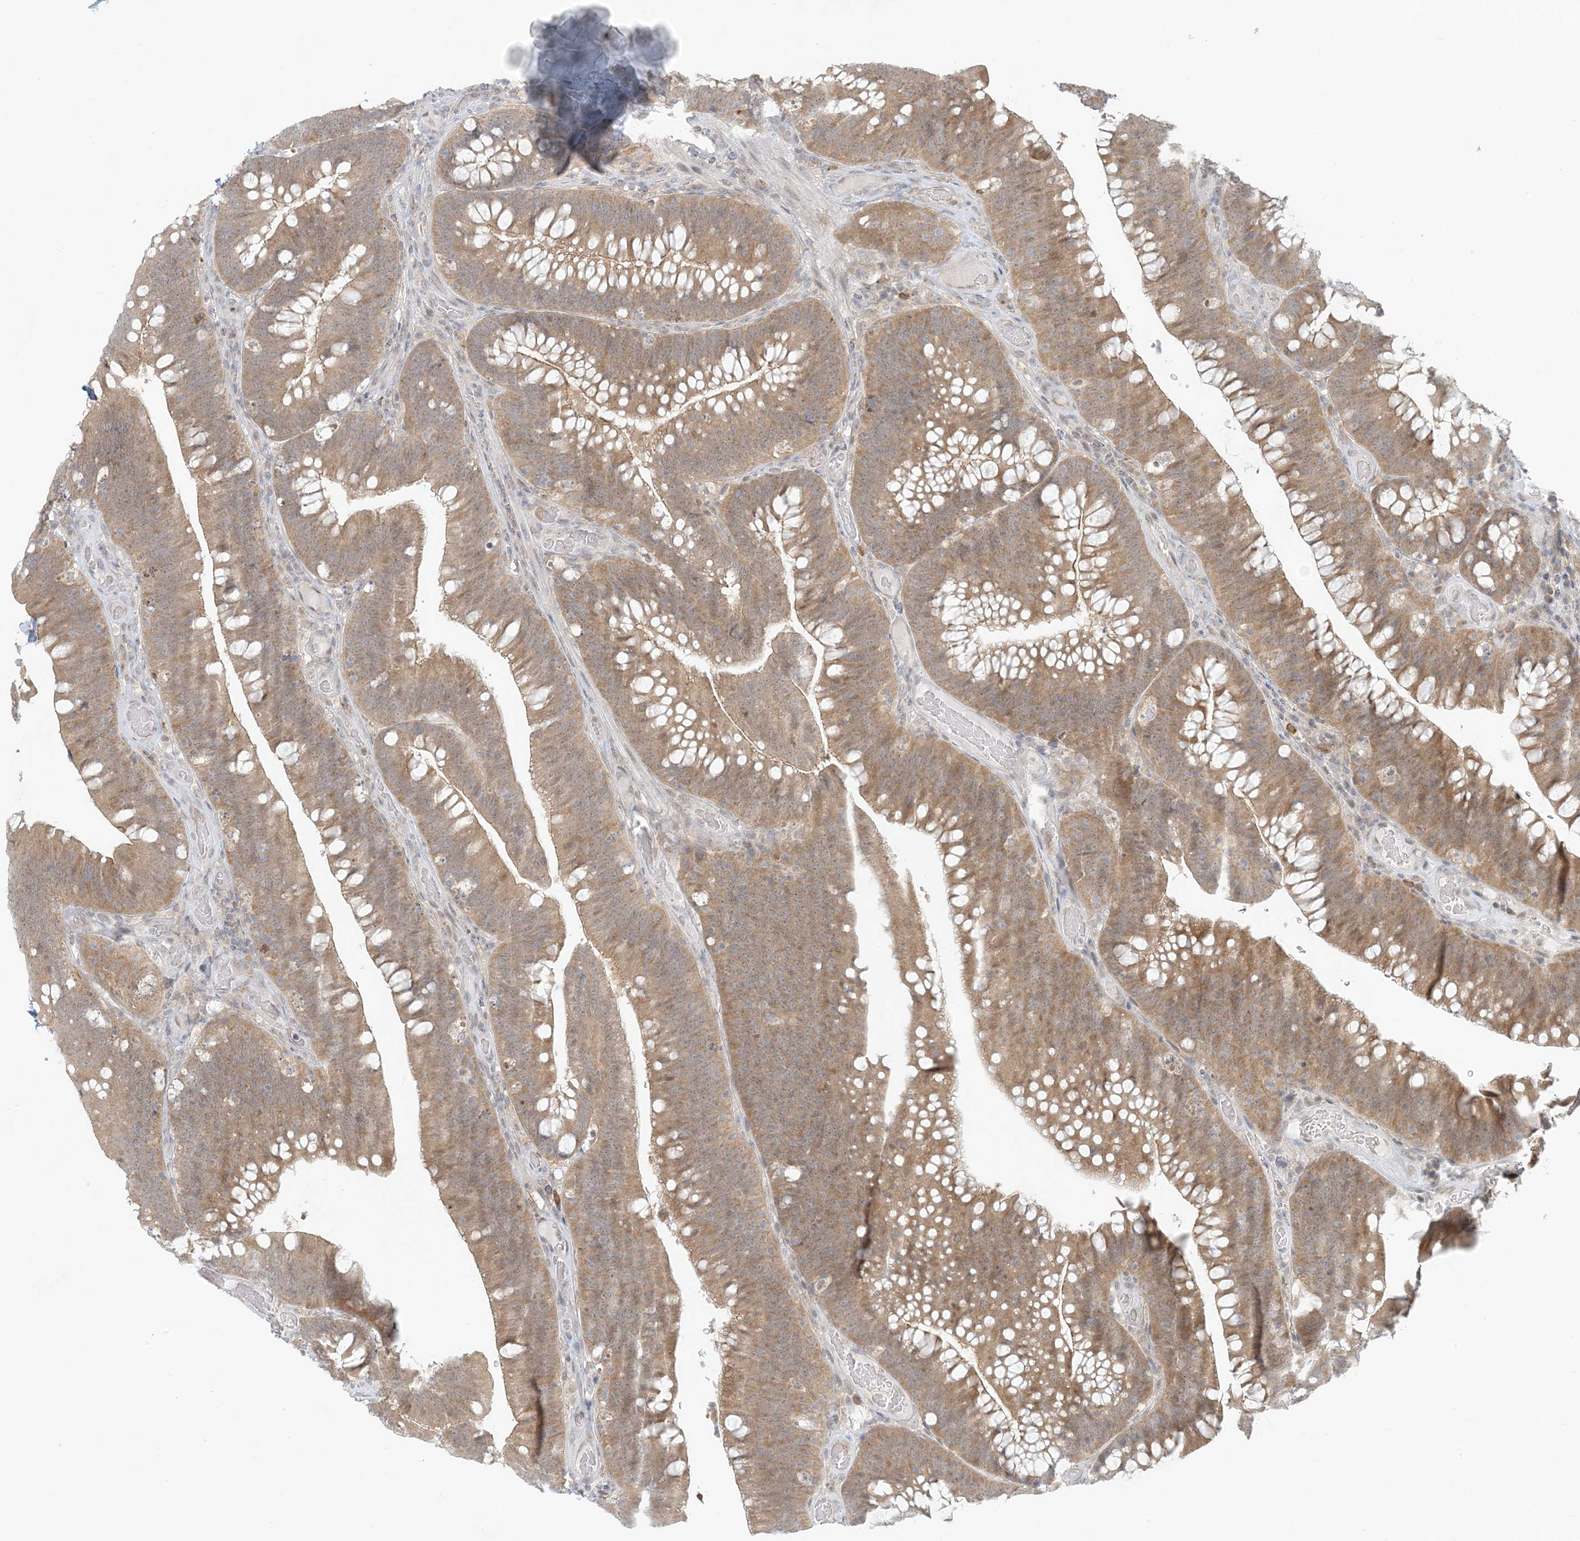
{"staining": {"intensity": "moderate", "quantity": ">75%", "location": "cytoplasmic/membranous"}, "tissue": "colorectal cancer", "cell_type": "Tumor cells", "image_type": "cancer", "snomed": [{"axis": "morphology", "description": "Normal tissue, NOS"}, {"axis": "topography", "description": "Colon"}], "caption": "Immunohistochemistry (DAB (3,3'-diaminobenzidine)) staining of colorectal cancer displays moderate cytoplasmic/membranous protein expression in about >75% of tumor cells. (IHC, brightfield microscopy, high magnification).", "gene": "OBI1", "patient": {"sex": "female", "age": 82}}